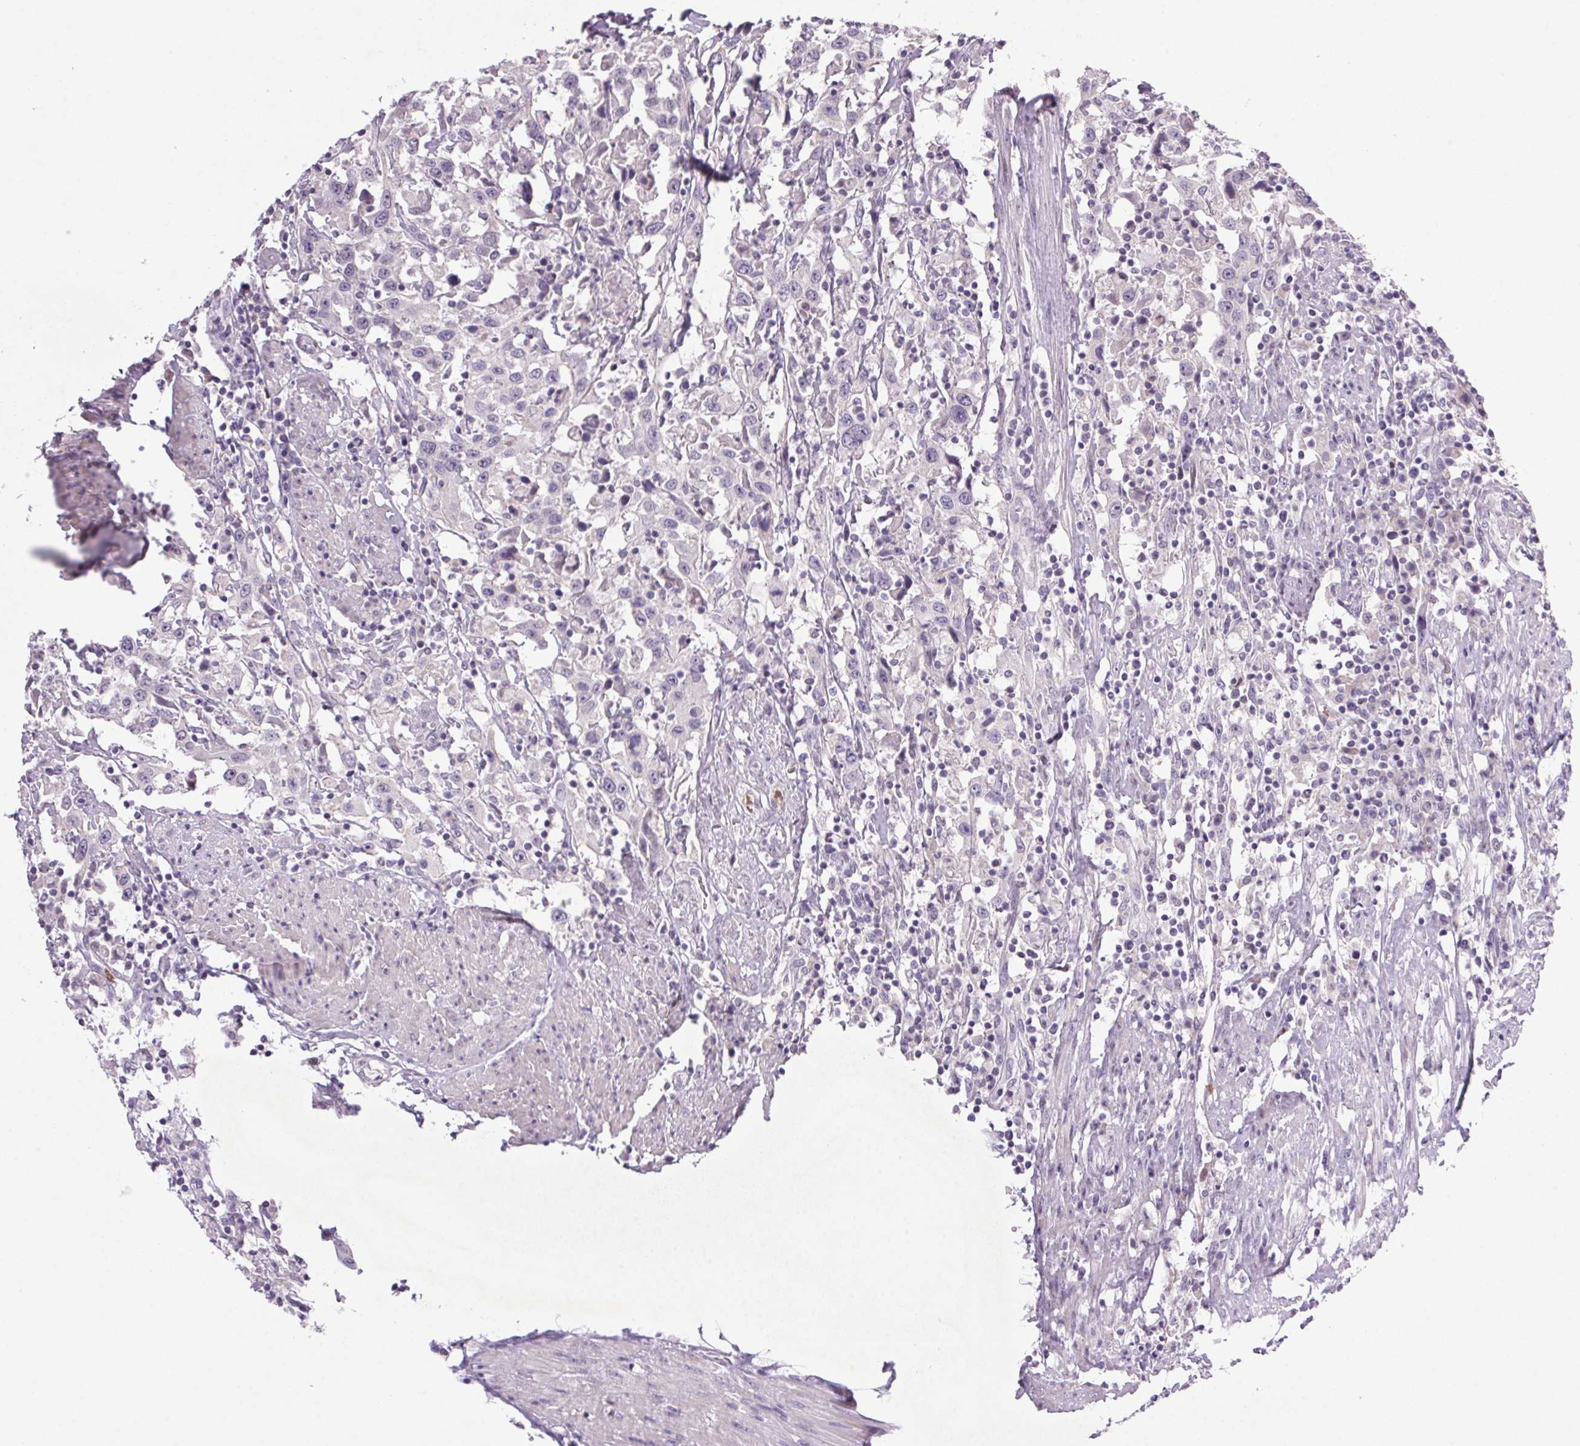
{"staining": {"intensity": "negative", "quantity": "none", "location": "none"}, "tissue": "urothelial cancer", "cell_type": "Tumor cells", "image_type": "cancer", "snomed": [{"axis": "morphology", "description": "Urothelial carcinoma, High grade"}, {"axis": "topography", "description": "Urinary bladder"}], "caption": "High-grade urothelial carcinoma was stained to show a protein in brown. There is no significant positivity in tumor cells.", "gene": "TRDN", "patient": {"sex": "male", "age": 61}}